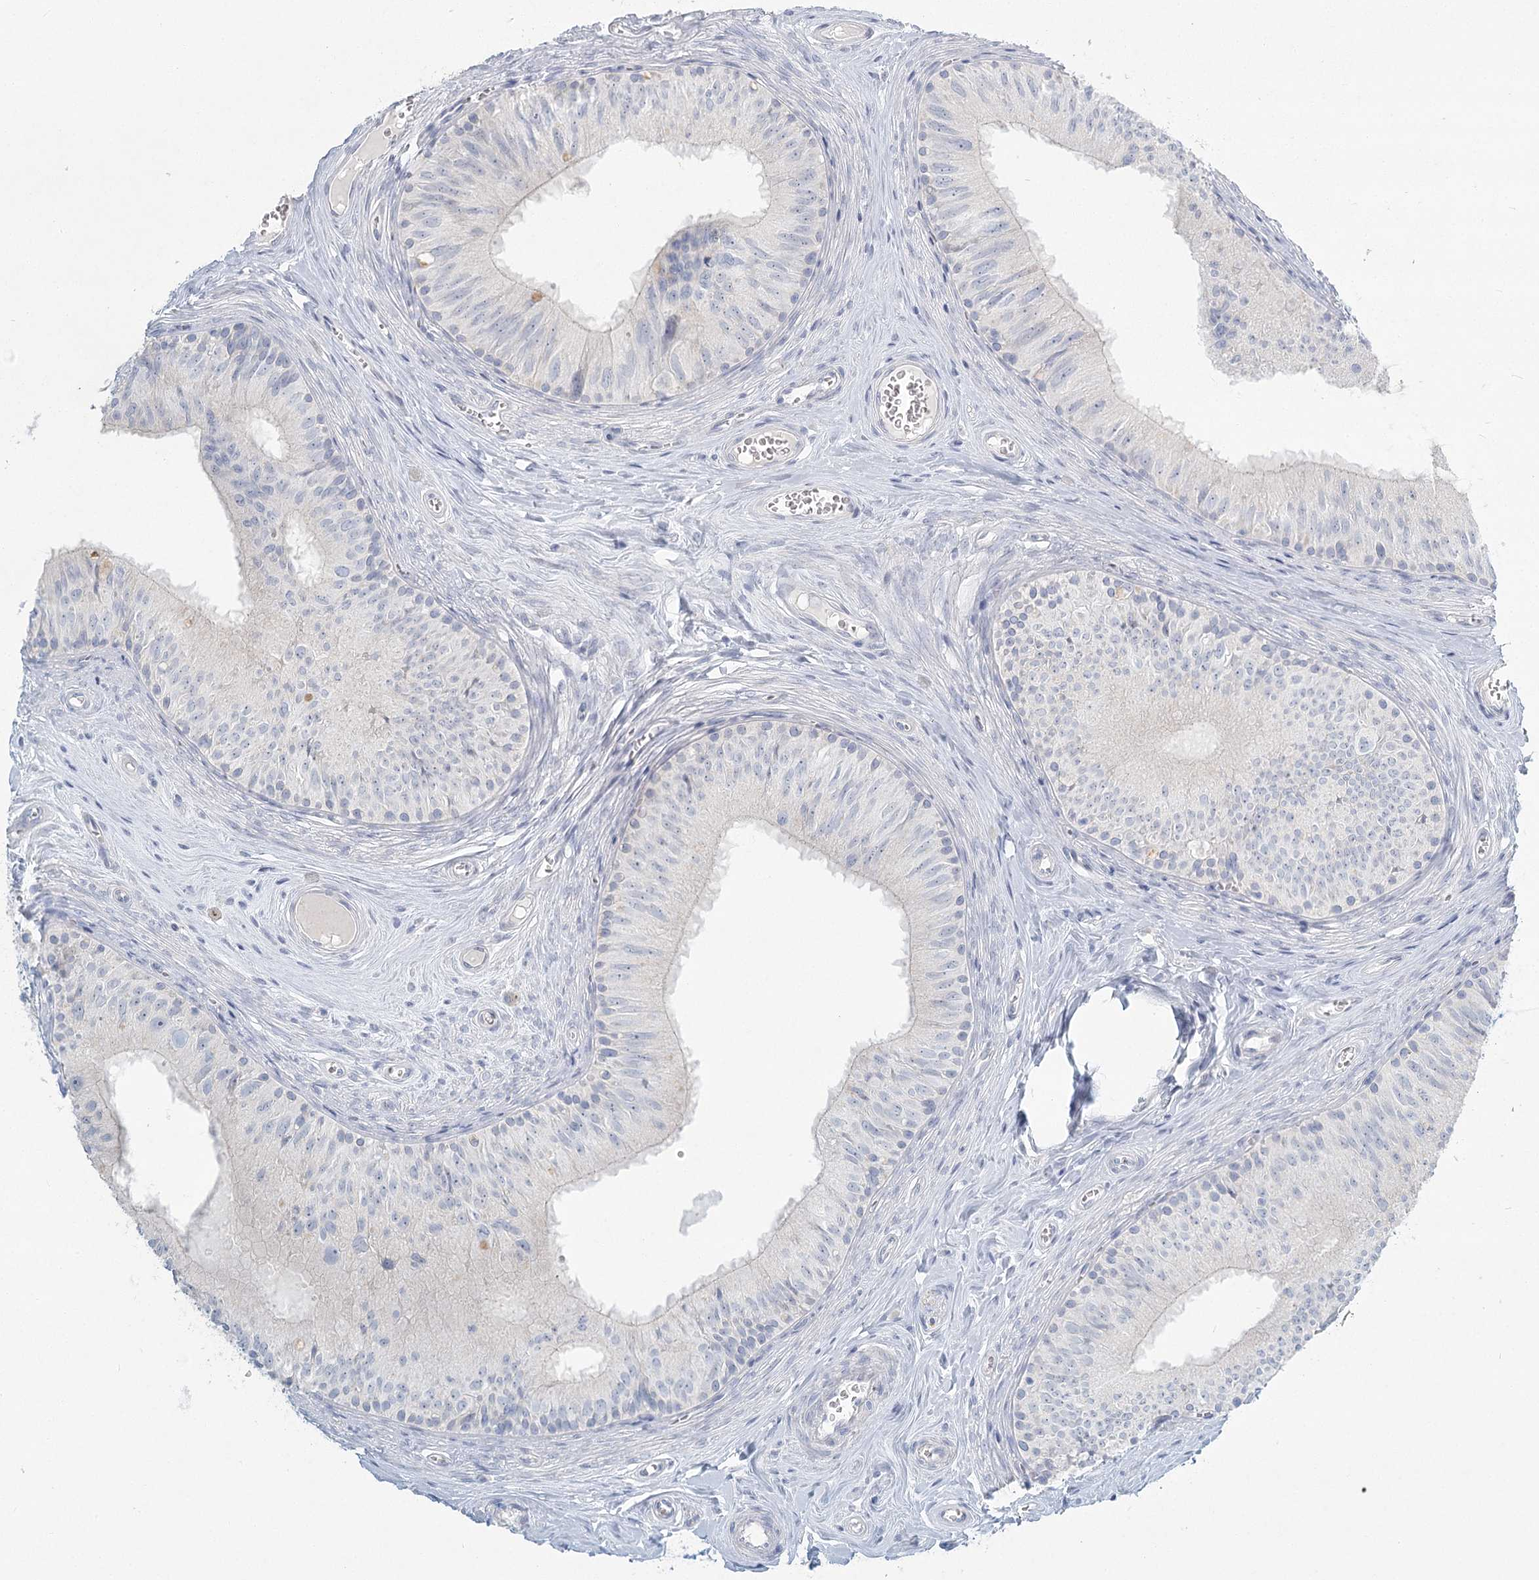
{"staining": {"intensity": "negative", "quantity": "none", "location": "none"}, "tissue": "epididymis", "cell_type": "Glandular cells", "image_type": "normal", "snomed": [{"axis": "morphology", "description": "Normal tissue, NOS"}, {"axis": "topography", "description": "Epididymis"}], "caption": "Human epididymis stained for a protein using IHC demonstrates no expression in glandular cells.", "gene": "LRP2BP", "patient": {"sex": "male", "age": 46}}